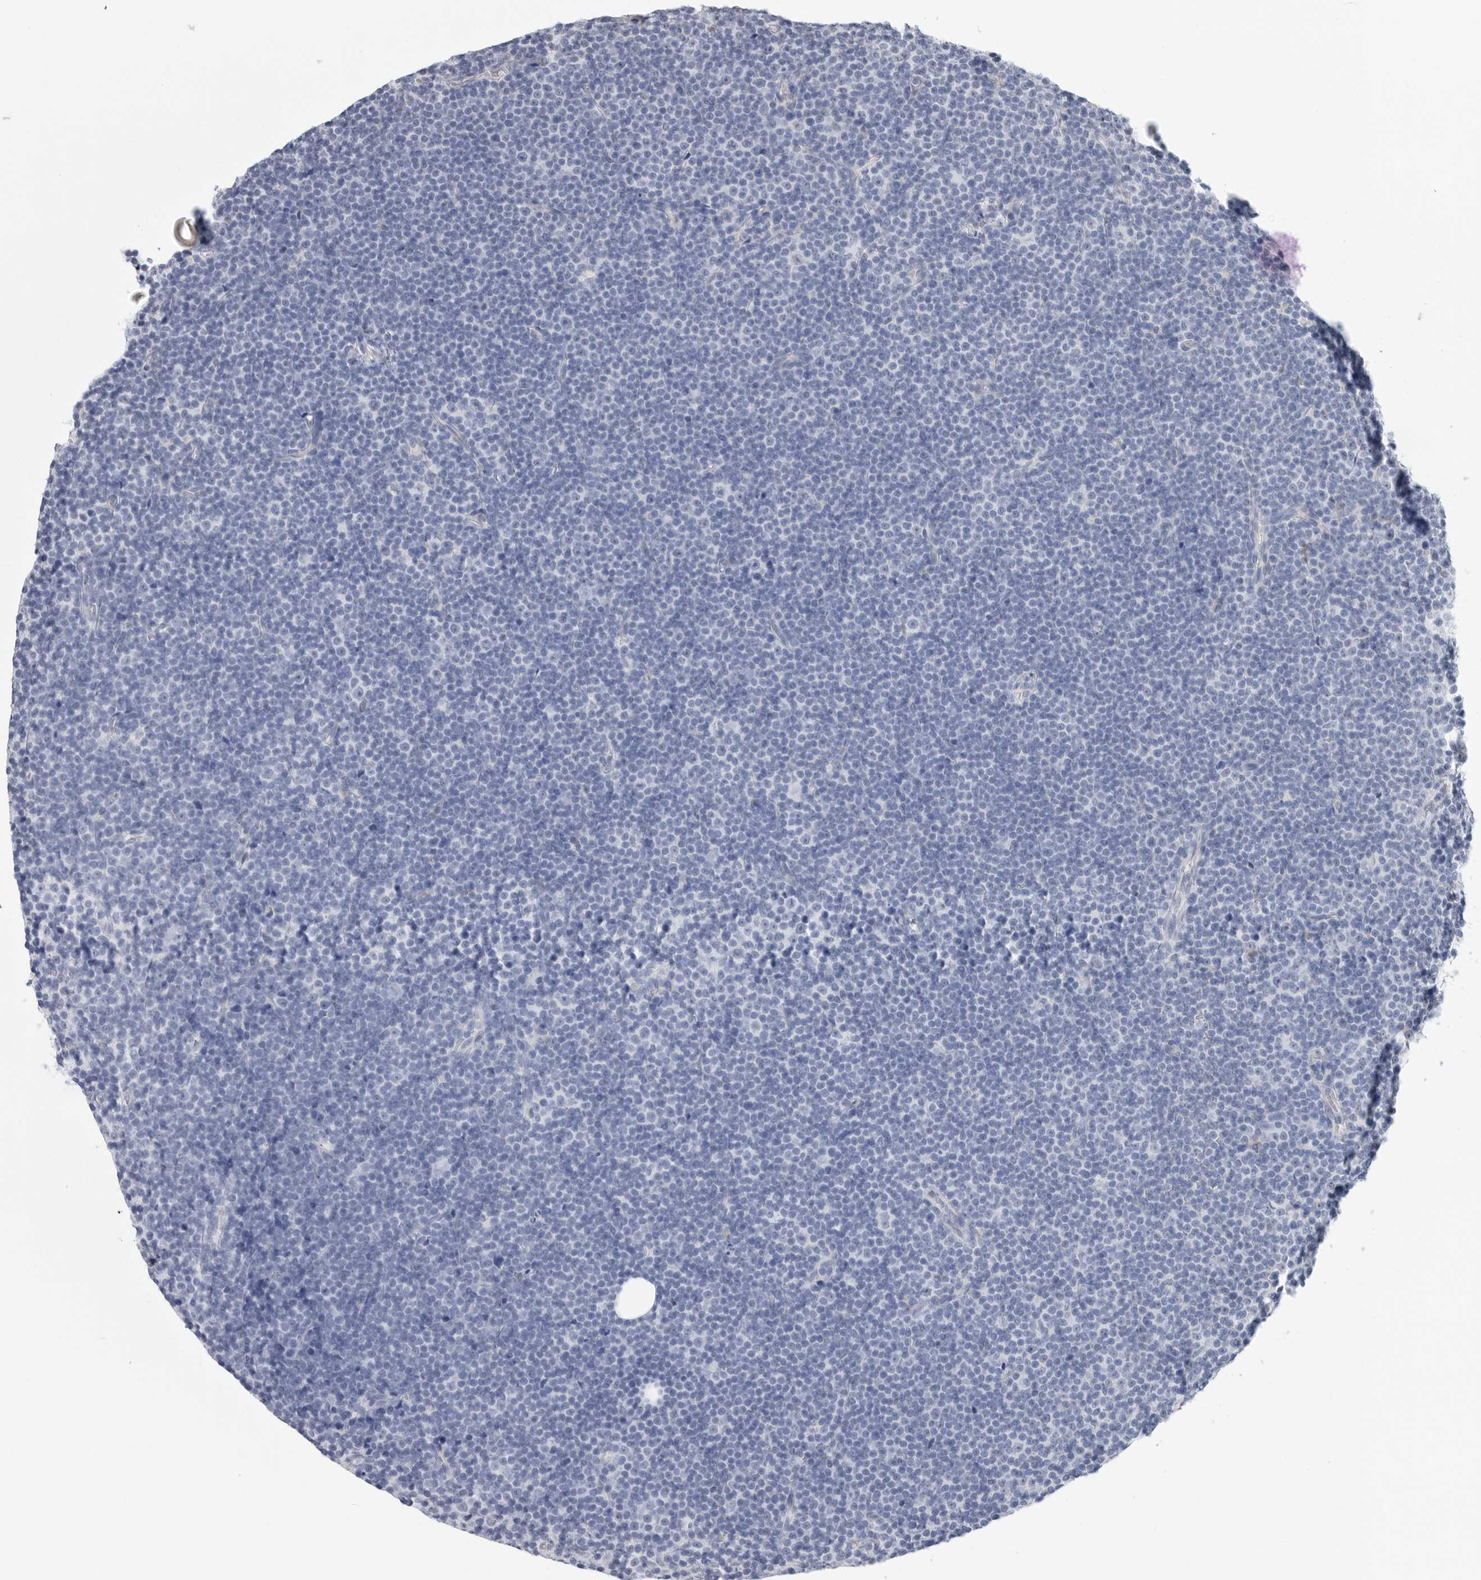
{"staining": {"intensity": "negative", "quantity": "none", "location": "none"}, "tissue": "lymphoma", "cell_type": "Tumor cells", "image_type": "cancer", "snomed": [{"axis": "morphology", "description": "Malignant lymphoma, non-Hodgkin's type, Low grade"}, {"axis": "topography", "description": "Lymph node"}], "caption": "Immunohistochemistry (IHC) micrograph of neoplastic tissue: human lymphoma stained with DAB exhibits no significant protein staining in tumor cells.", "gene": "ARHGEF10", "patient": {"sex": "female", "age": 67}}